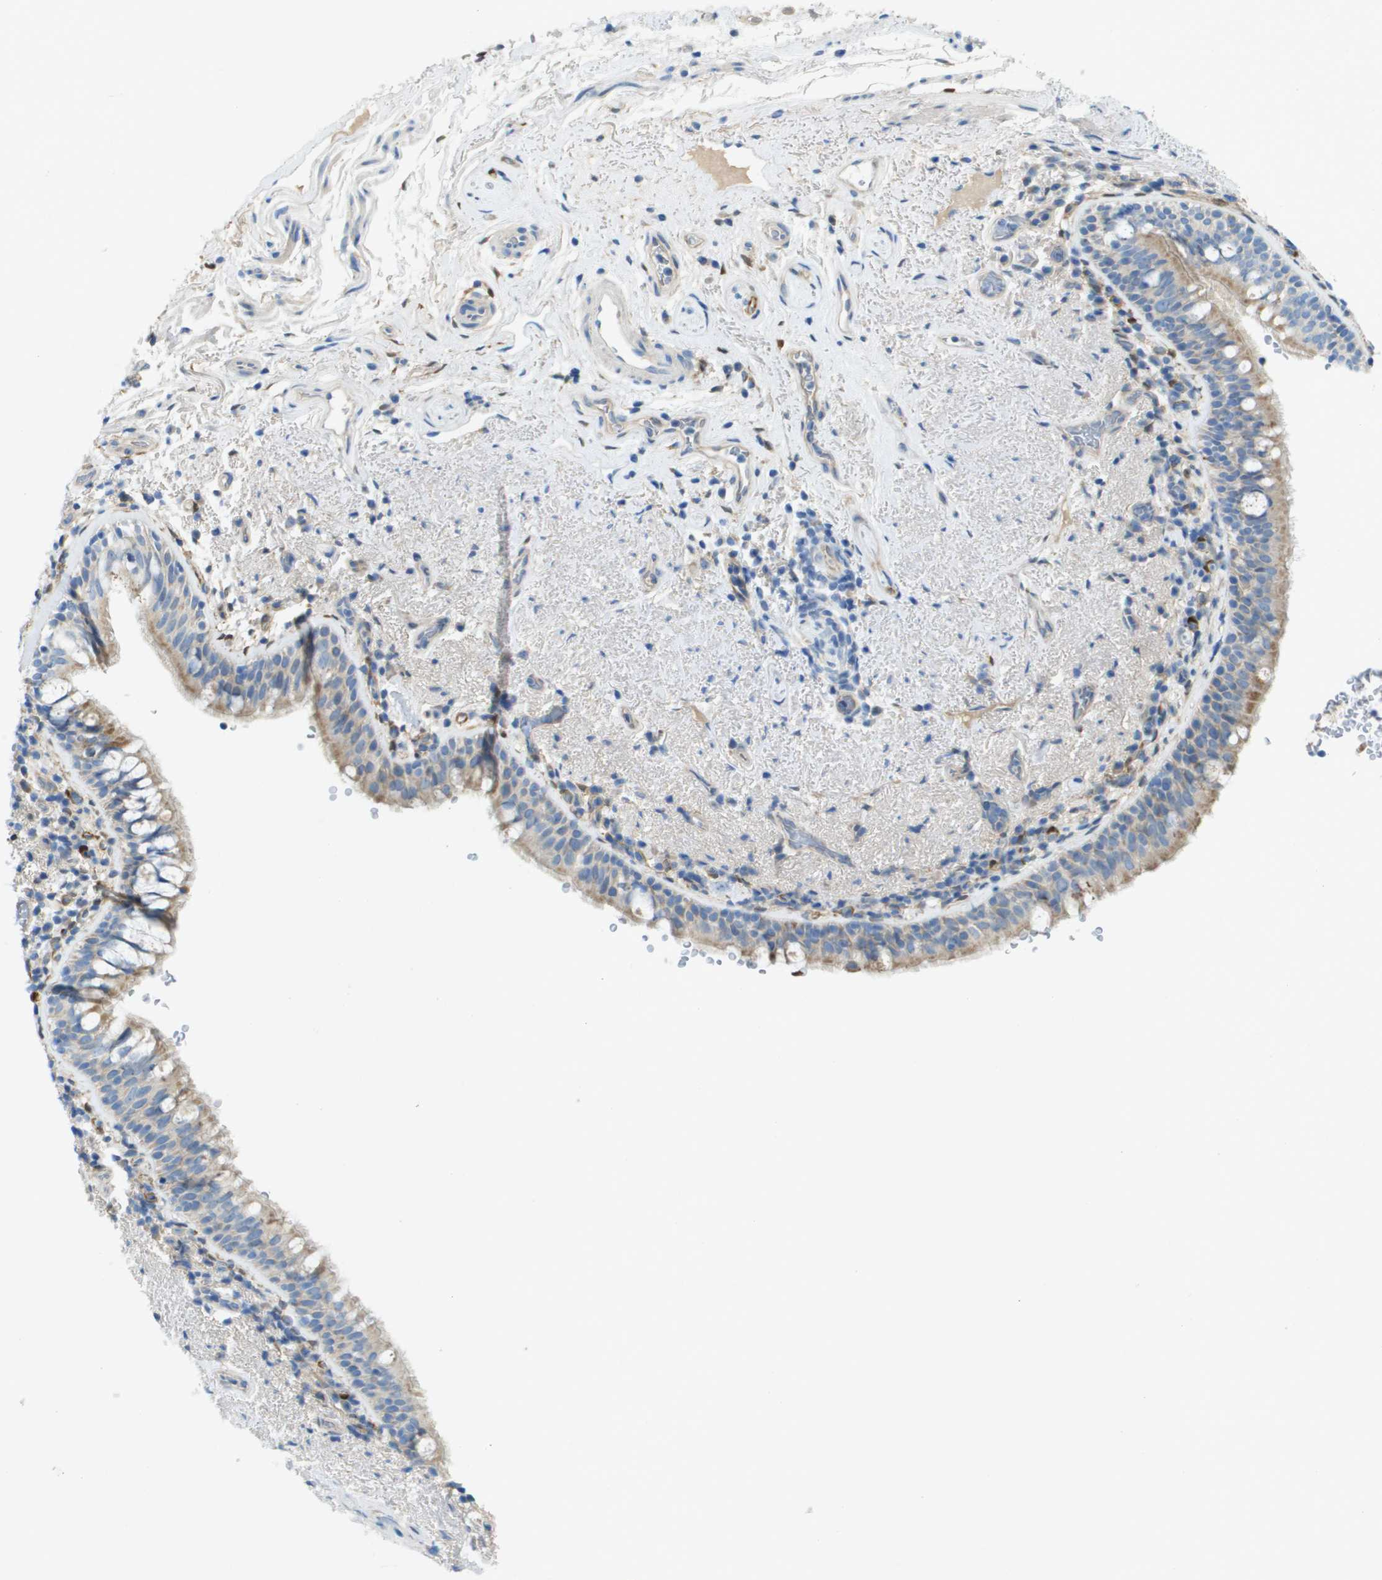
{"staining": {"intensity": "moderate", "quantity": ">75%", "location": "cytoplasmic/membranous"}, "tissue": "bronchus", "cell_type": "Respiratory epithelial cells", "image_type": "normal", "snomed": [{"axis": "morphology", "description": "Normal tissue, NOS"}, {"axis": "morphology", "description": "Inflammation, NOS"}, {"axis": "topography", "description": "Cartilage tissue"}, {"axis": "topography", "description": "Bronchus"}], "caption": "The micrograph demonstrates staining of normal bronchus, revealing moderate cytoplasmic/membranous protein positivity (brown color) within respiratory epithelial cells. (Stains: DAB in brown, nuclei in blue, Microscopy: brightfield microscopy at high magnification).", "gene": "CYGB", "patient": {"sex": "male", "age": 77}}